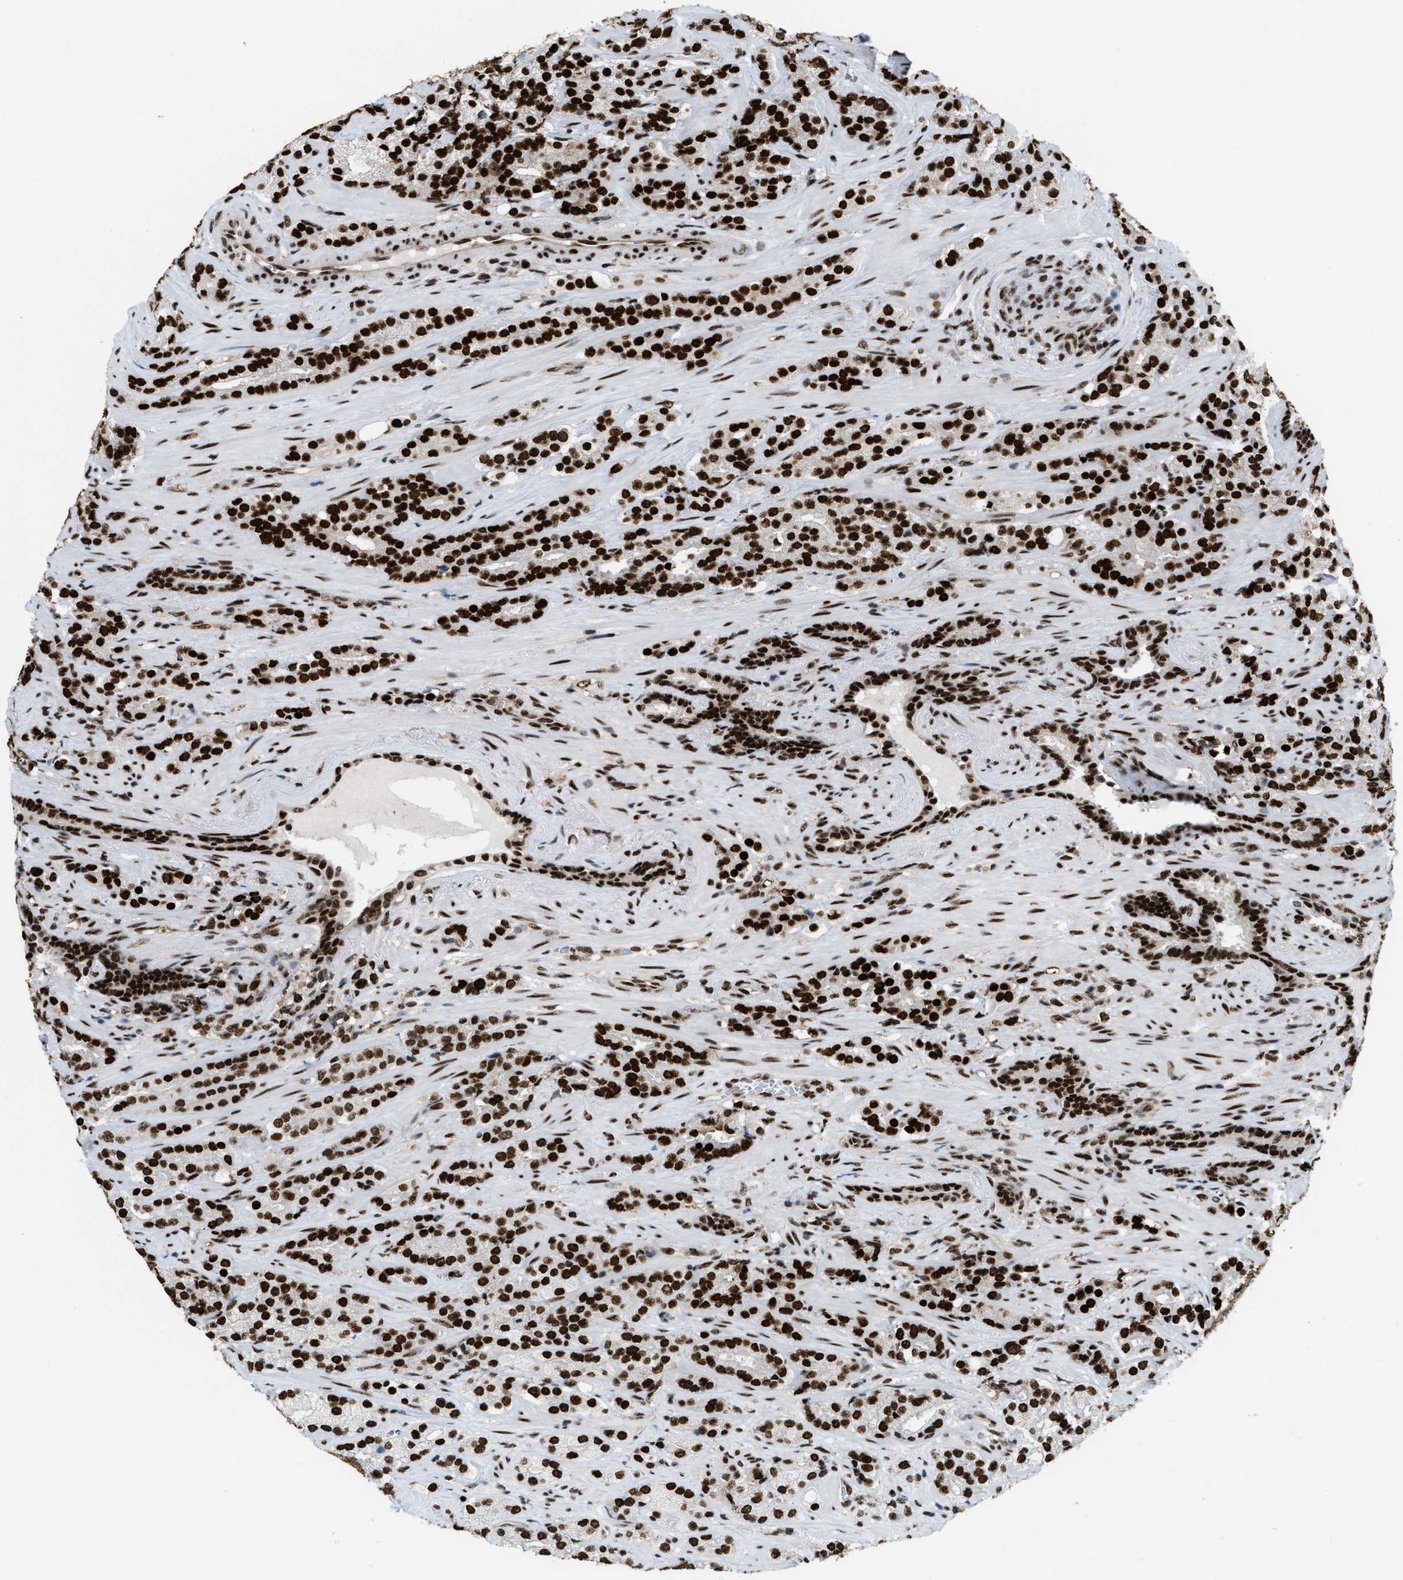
{"staining": {"intensity": "strong", "quantity": ">75%", "location": "nuclear"}, "tissue": "prostate cancer", "cell_type": "Tumor cells", "image_type": "cancer", "snomed": [{"axis": "morphology", "description": "Adenocarcinoma, High grade"}, {"axis": "topography", "description": "Prostate"}], "caption": "Tumor cells exhibit high levels of strong nuclear positivity in approximately >75% of cells in prostate cancer.", "gene": "NUMA1", "patient": {"sex": "male", "age": 71}}